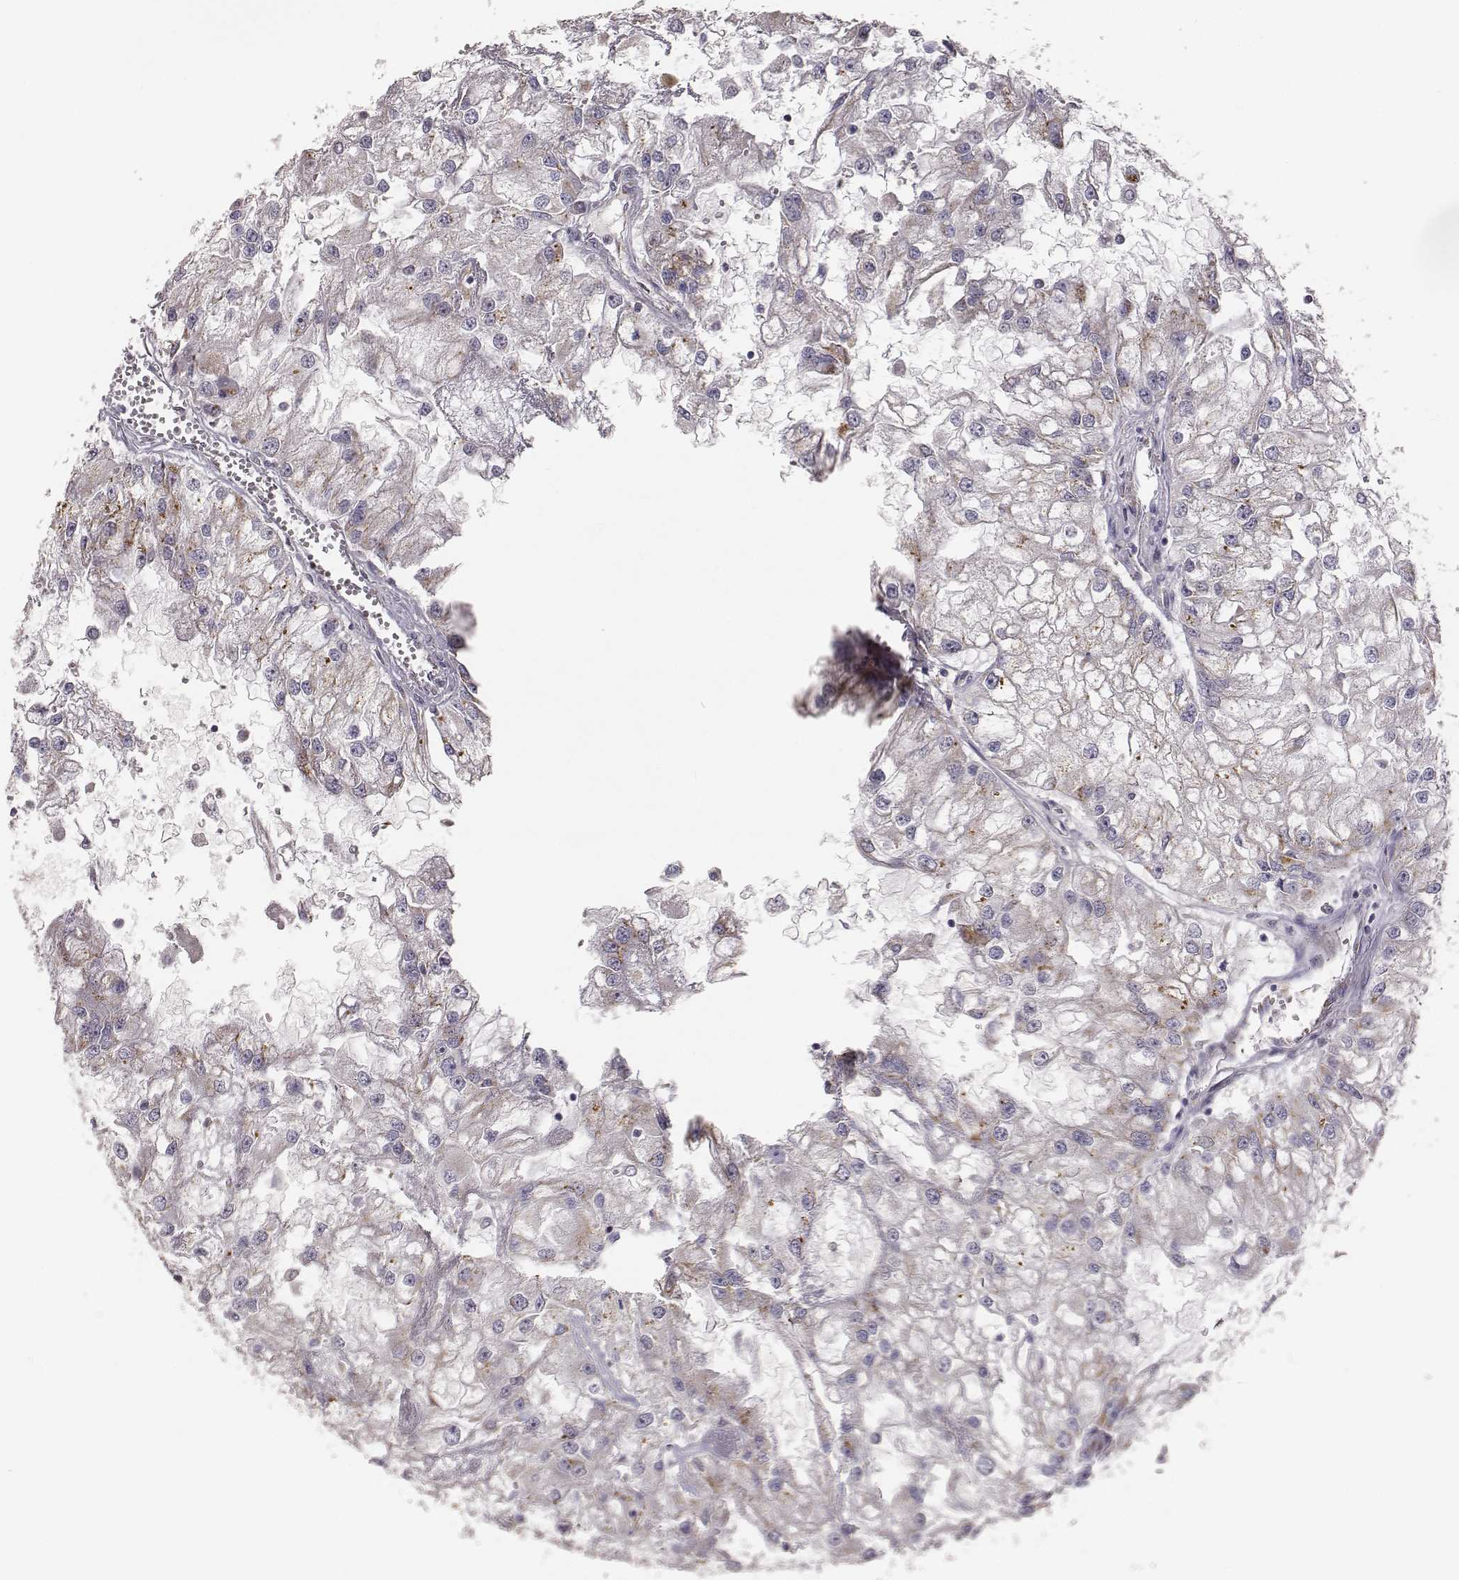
{"staining": {"intensity": "weak", "quantity": "25%-75%", "location": "cytoplasmic/membranous"}, "tissue": "renal cancer", "cell_type": "Tumor cells", "image_type": "cancer", "snomed": [{"axis": "morphology", "description": "Adenocarcinoma, NOS"}, {"axis": "topography", "description": "Kidney"}], "caption": "The photomicrograph demonstrates staining of renal adenocarcinoma, revealing weak cytoplasmic/membranous protein positivity (brown color) within tumor cells. (IHC, brightfield microscopy, high magnification).", "gene": "ABCD3", "patient": {"sex": "male", "age": 59}}